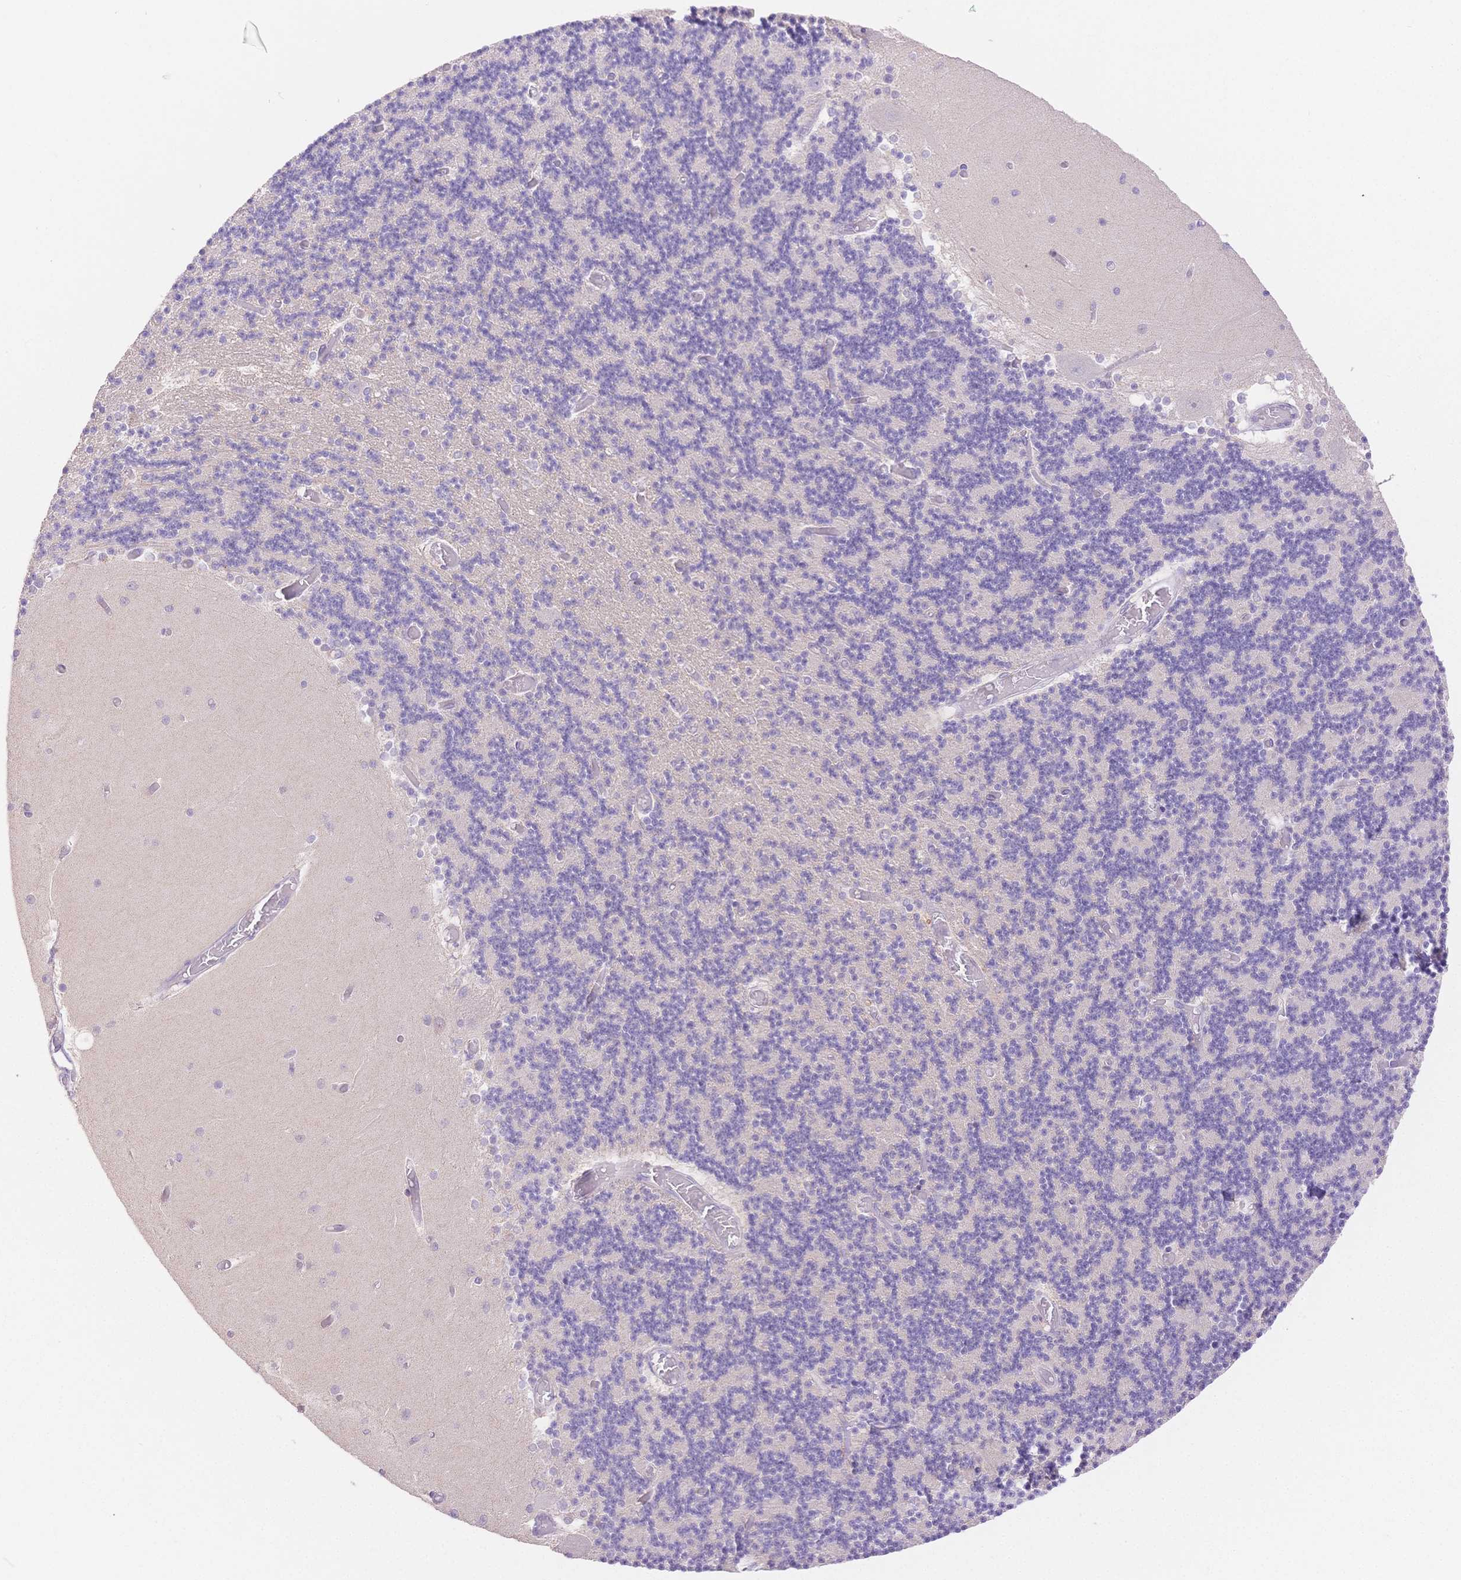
{"staining": {"intensity": "negative", "quantity": "none", "location": "none"}, "tissue": "cerebellum", "cell_type": "Cells in granular layer", "image_type": "normal", "snomed": [{"axis": "morphology", "description": "Normal tissue, NOS"}, {"axis": "topography", "description": "Cerebellum"}], "caption": "The IHC image has no significant expression in cells in granular layer of cerebellum.", "gene": "WDR54", "patient": {"sex": "female", "age": 28}}